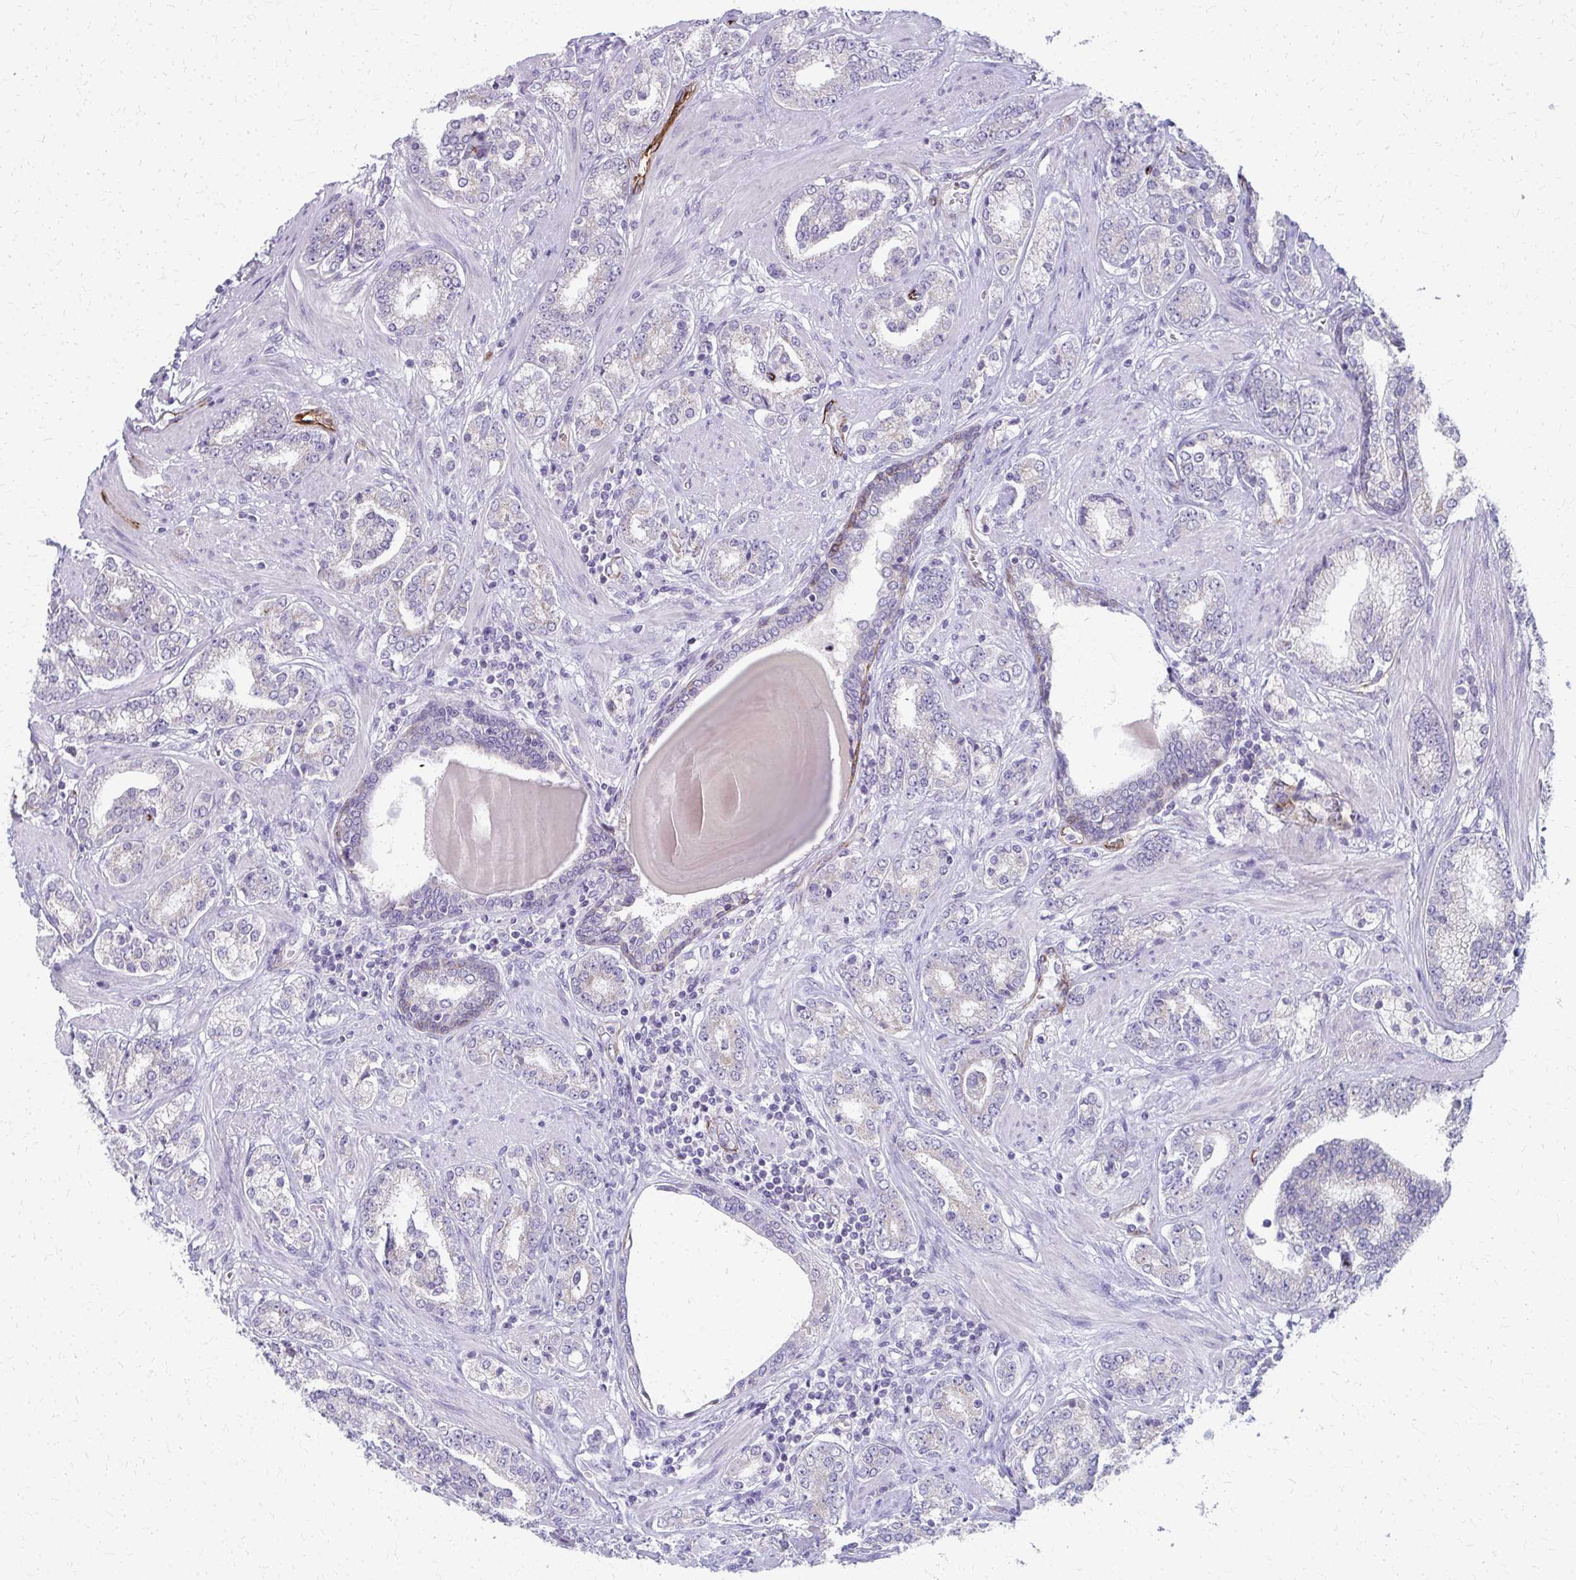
{"staining": {"intensity": "negative", "quantity": "none", "location": "none"}, "tissue": "prostate cancer", "cell_type": "Tumor cells", "image_type": "cancer", "snomed": [{"axis": "morphology", "description": "Adenocarcinoma, High grade"}, {"axis": "topography", "description": "Prostate"}], "caption": "Immunohistochemistry image of adenocarcinoma (high-grade) (prostate) stained for a protein (brown), which reveals no staining in tumor cells.", "gene": "ADIPOQ", "patient": {"sex": "male", "age": 62}}